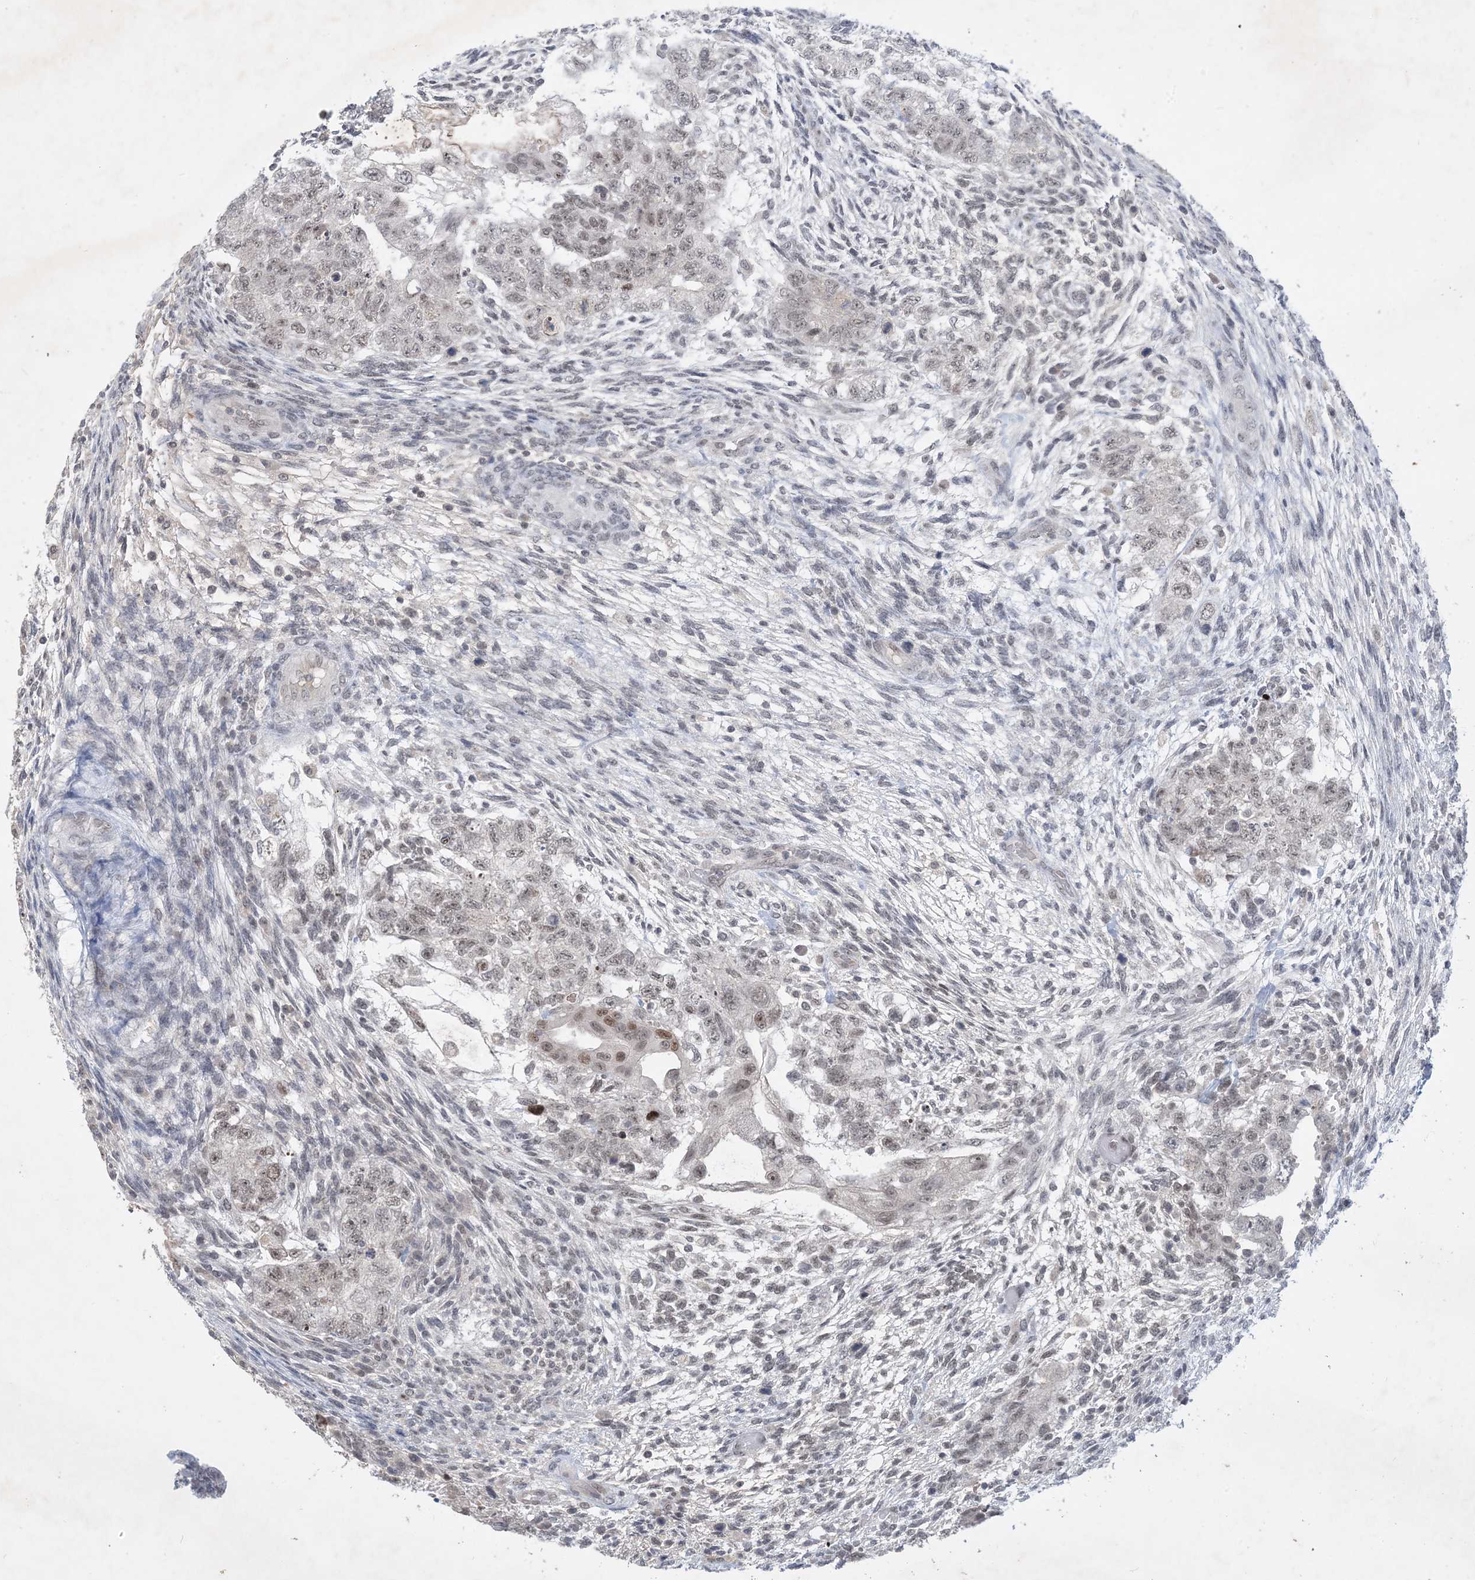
{"staining": {"intensity": "weak", "quantity": ">75%", "location": "nuclear"}, "tissue": "testis cancer", "cell_type": "Tumor cells", "image_type": "cancer", "snomed": [{"axis": "morphology", "description": "Carcinoma, Embryonal, NOS"}, {"axis": "topography", "description": "Testis"}], "caption": "A brown stain labels weak nuclear expression of a protein in human embryonal carcinoma (testis) tumor cells. Nuclei are stained in blue.", "gene": "ZNF674", "patient": {"sex": "male", "age": 36}}